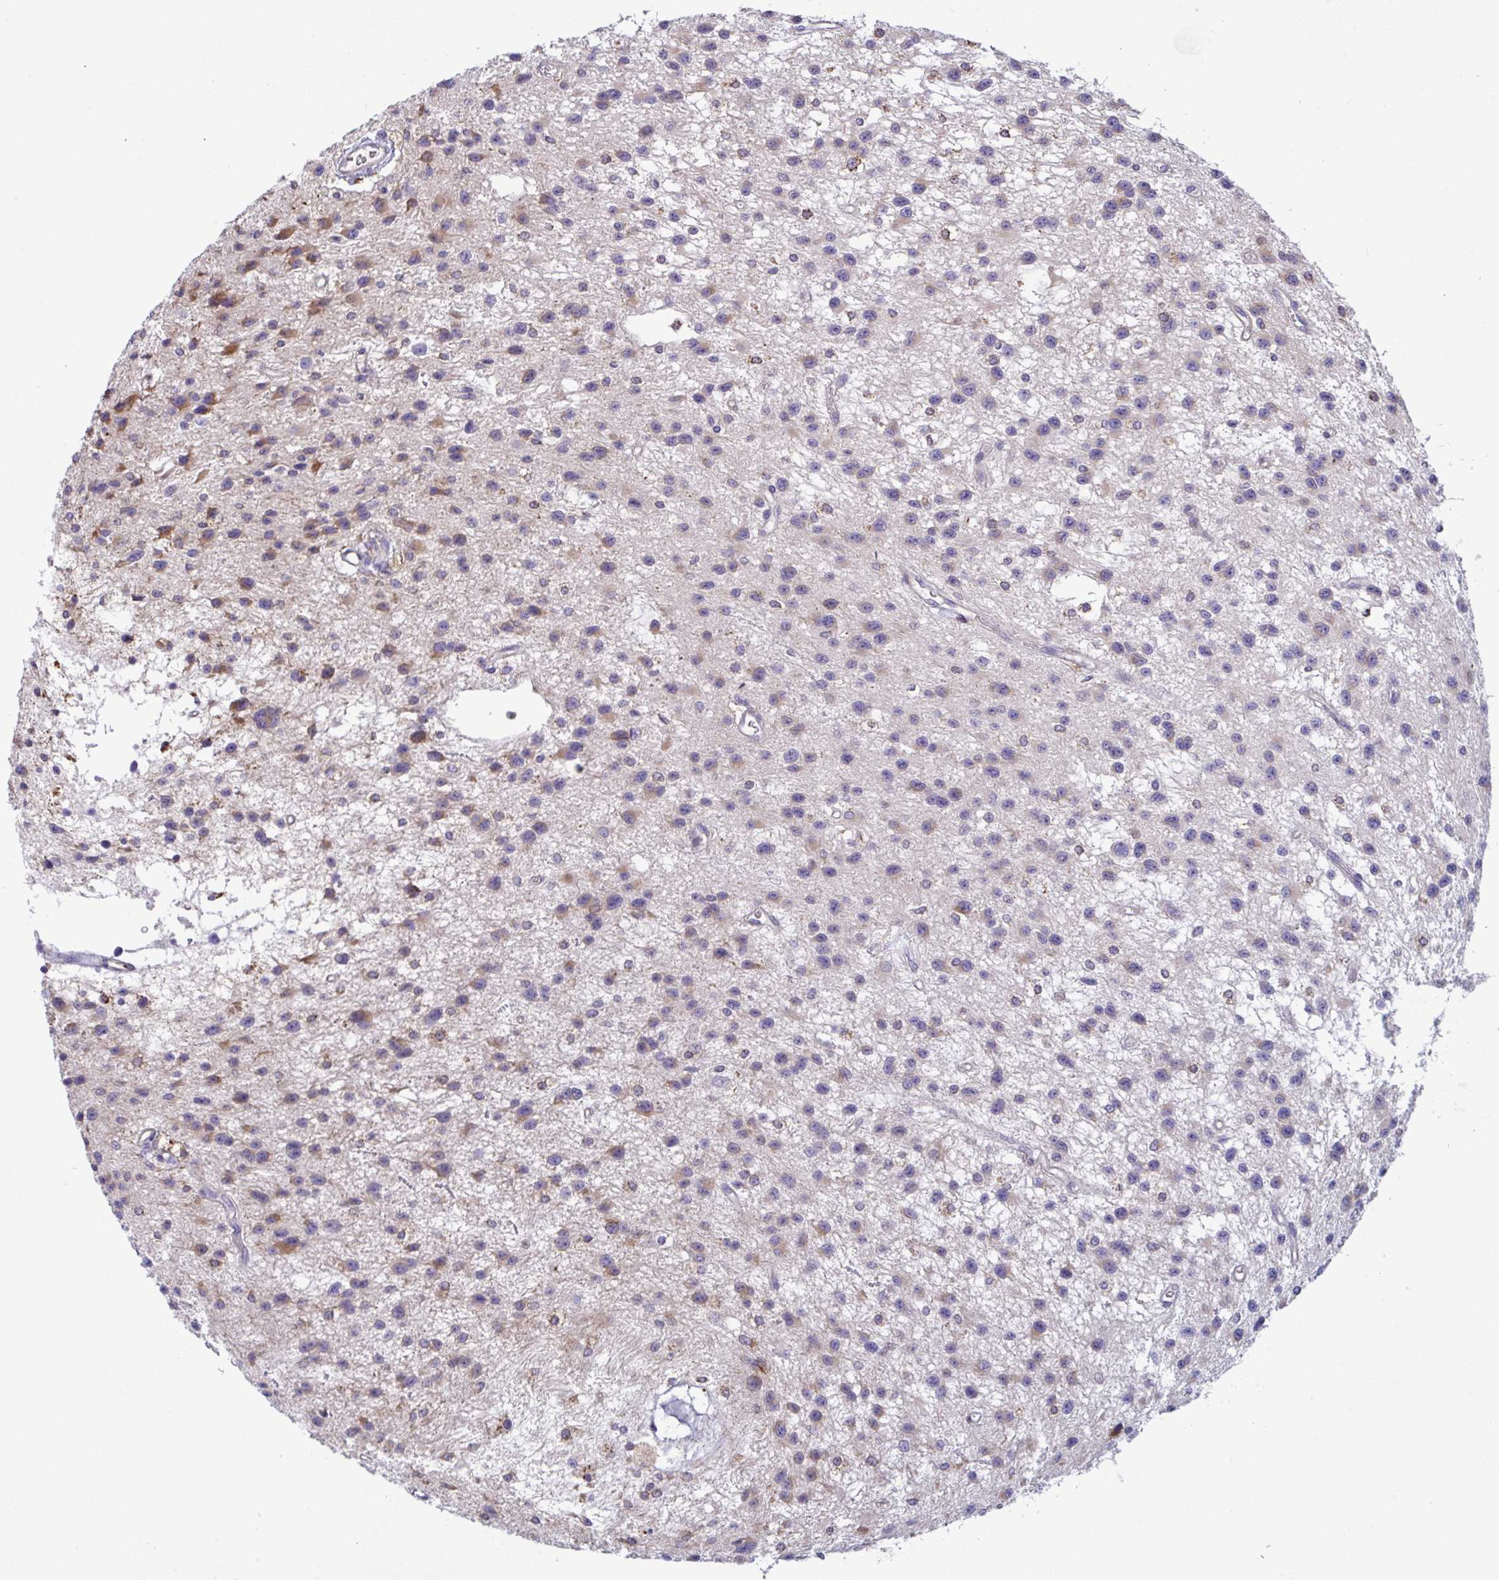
{"staining": {"intensity": "weak", "quantity": "<25%", "location": "cytoplasmic/membranous"}, "tissue": "glioma", "cell_type": "Tumor cells", "image_type": "cancer", "snomed": [{"axis": "morphology", "description": "Glioma, malignant, Low grade"}, {"axis": "topography", "description": "Brain"}], "caption": "Tumor cells are negative for protein expression in human glioma.", "gene": "MYMK", "patient": {"sex": "male", "age": 43}}